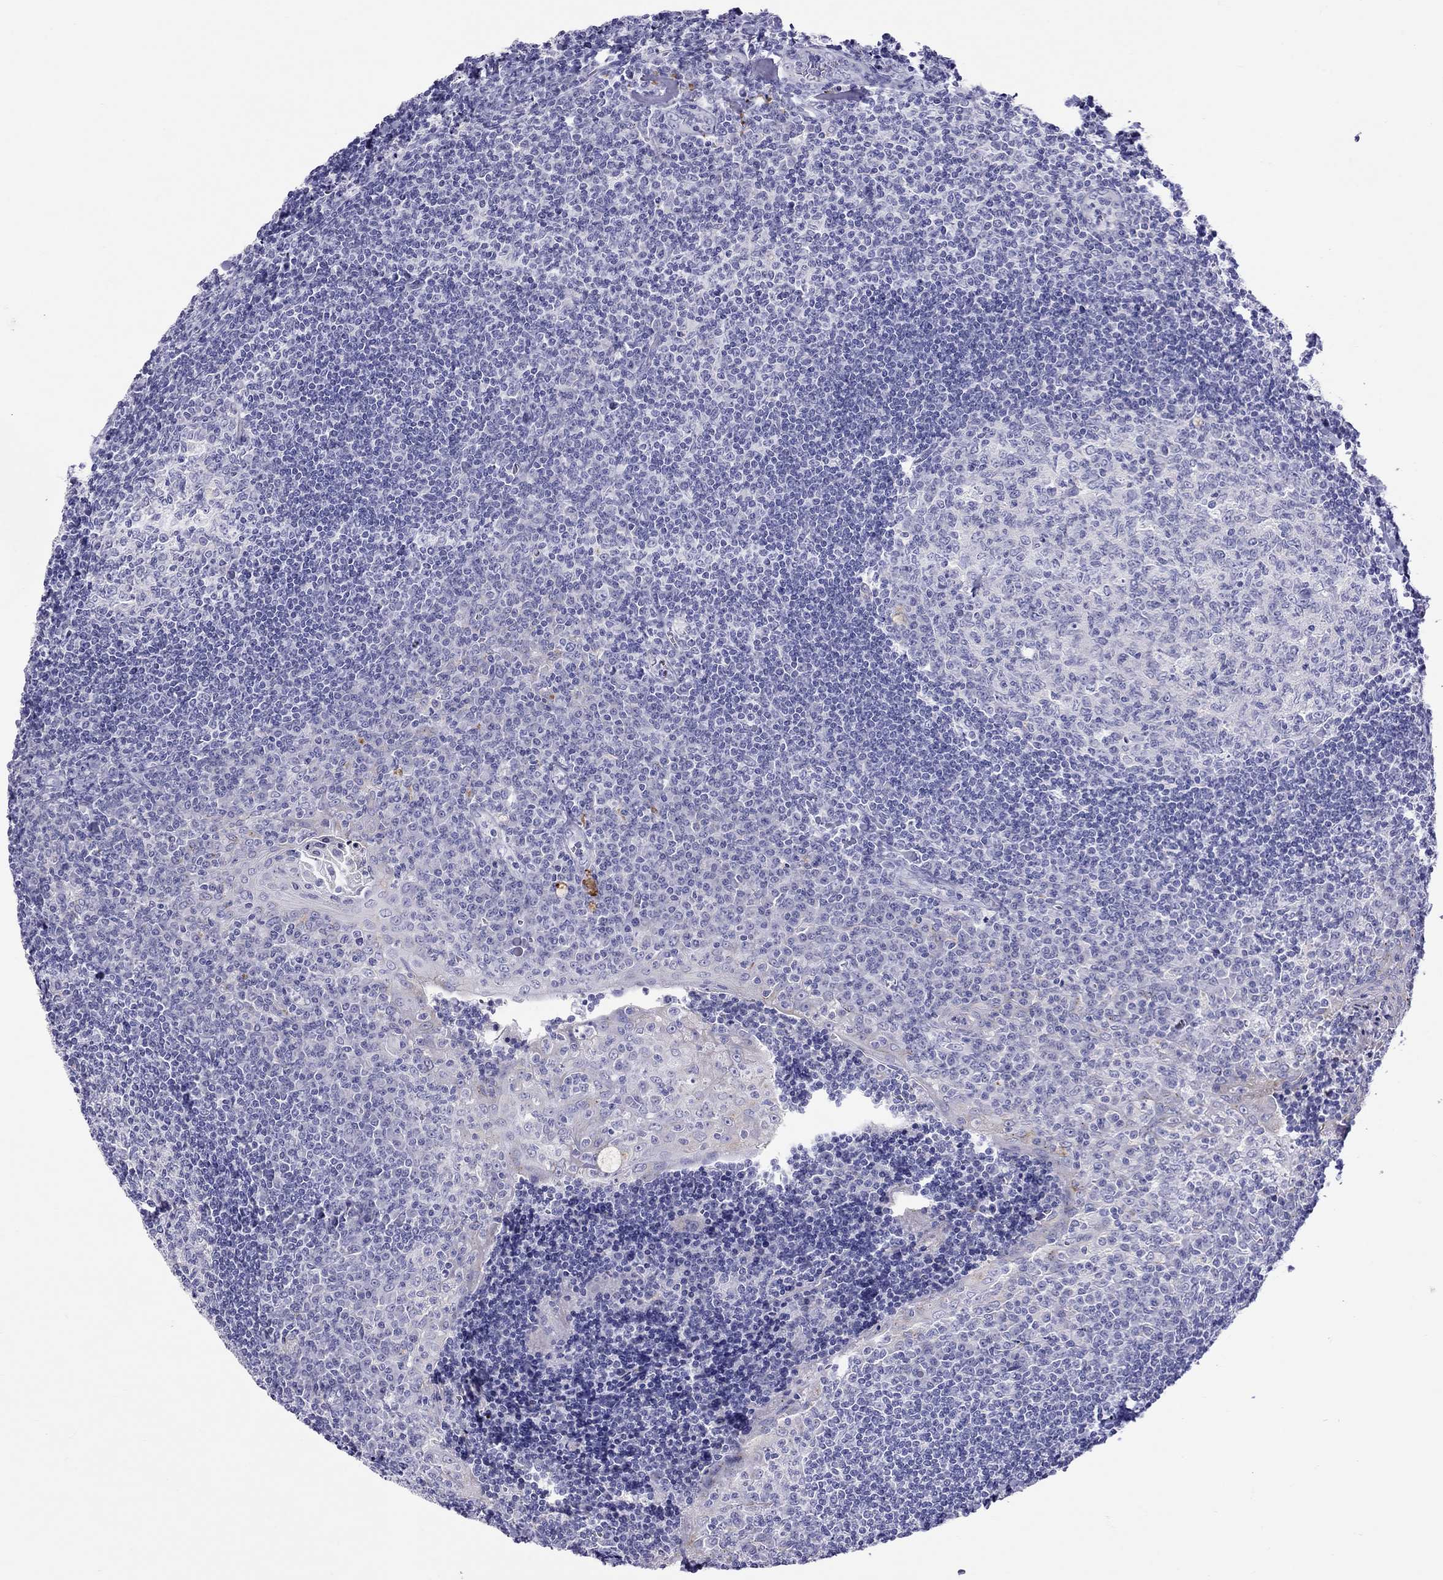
{"staining": {"intensity": "negative", "quantity": "none", "location": "none"}, "tissue": "tonsil", "cell_type": "Germinal center cells", "image_type": "normal", "snomed": [{"axis": "morphology", "description": "Normal tissue, NOS"}, {"axis": "topography", "description": "Tonsil"}], "caption": "A high-resolution photomicrograph shows immunohistochemistry staining of normal tonsil, which exhibits no significant positivity in germinal center cells.", "gene": "CLPSL2", "patient": {"sex": "female", "age": 12}}